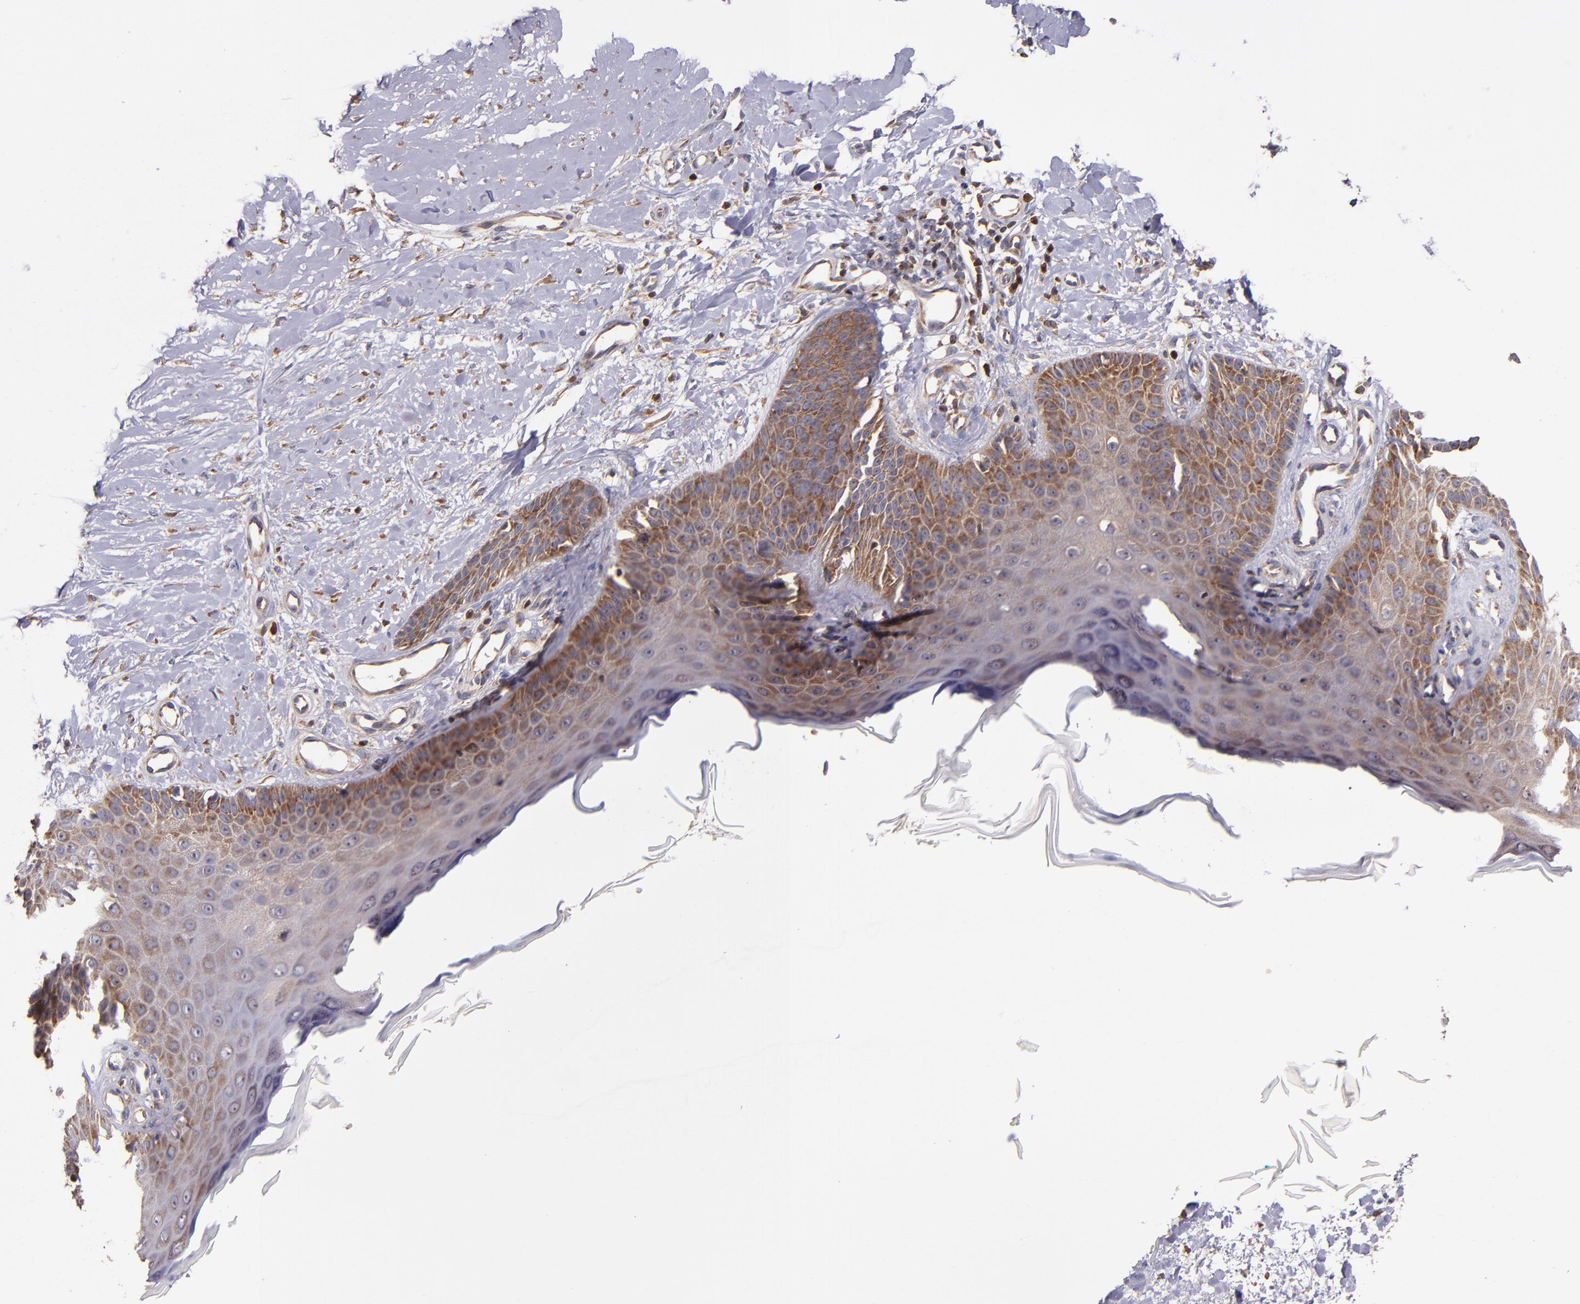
{"staining": {"intensity": "moderate", "quantity": ">75%", "location": "cytoplasmic/membranous"}, "tissue": "skin cancer", "cell_type": "Tumor cells", "image_type": "cancer", "snomed": [{"axis": "morphology", "description": "Squamous cell carcinoma, NOS"}, {"axis": "topography", "description": "Skin"}], "caption": "Brown immunohistochemical staining in squamous cell carcinoma (skin) reveals moderate cytoplasmic/membranous staining in approximately >75% of tumor cells. Nuclei are stained in blue.", "gene": "EIF4ENIF1", "patient": {"sex": "female", "age": 40}}